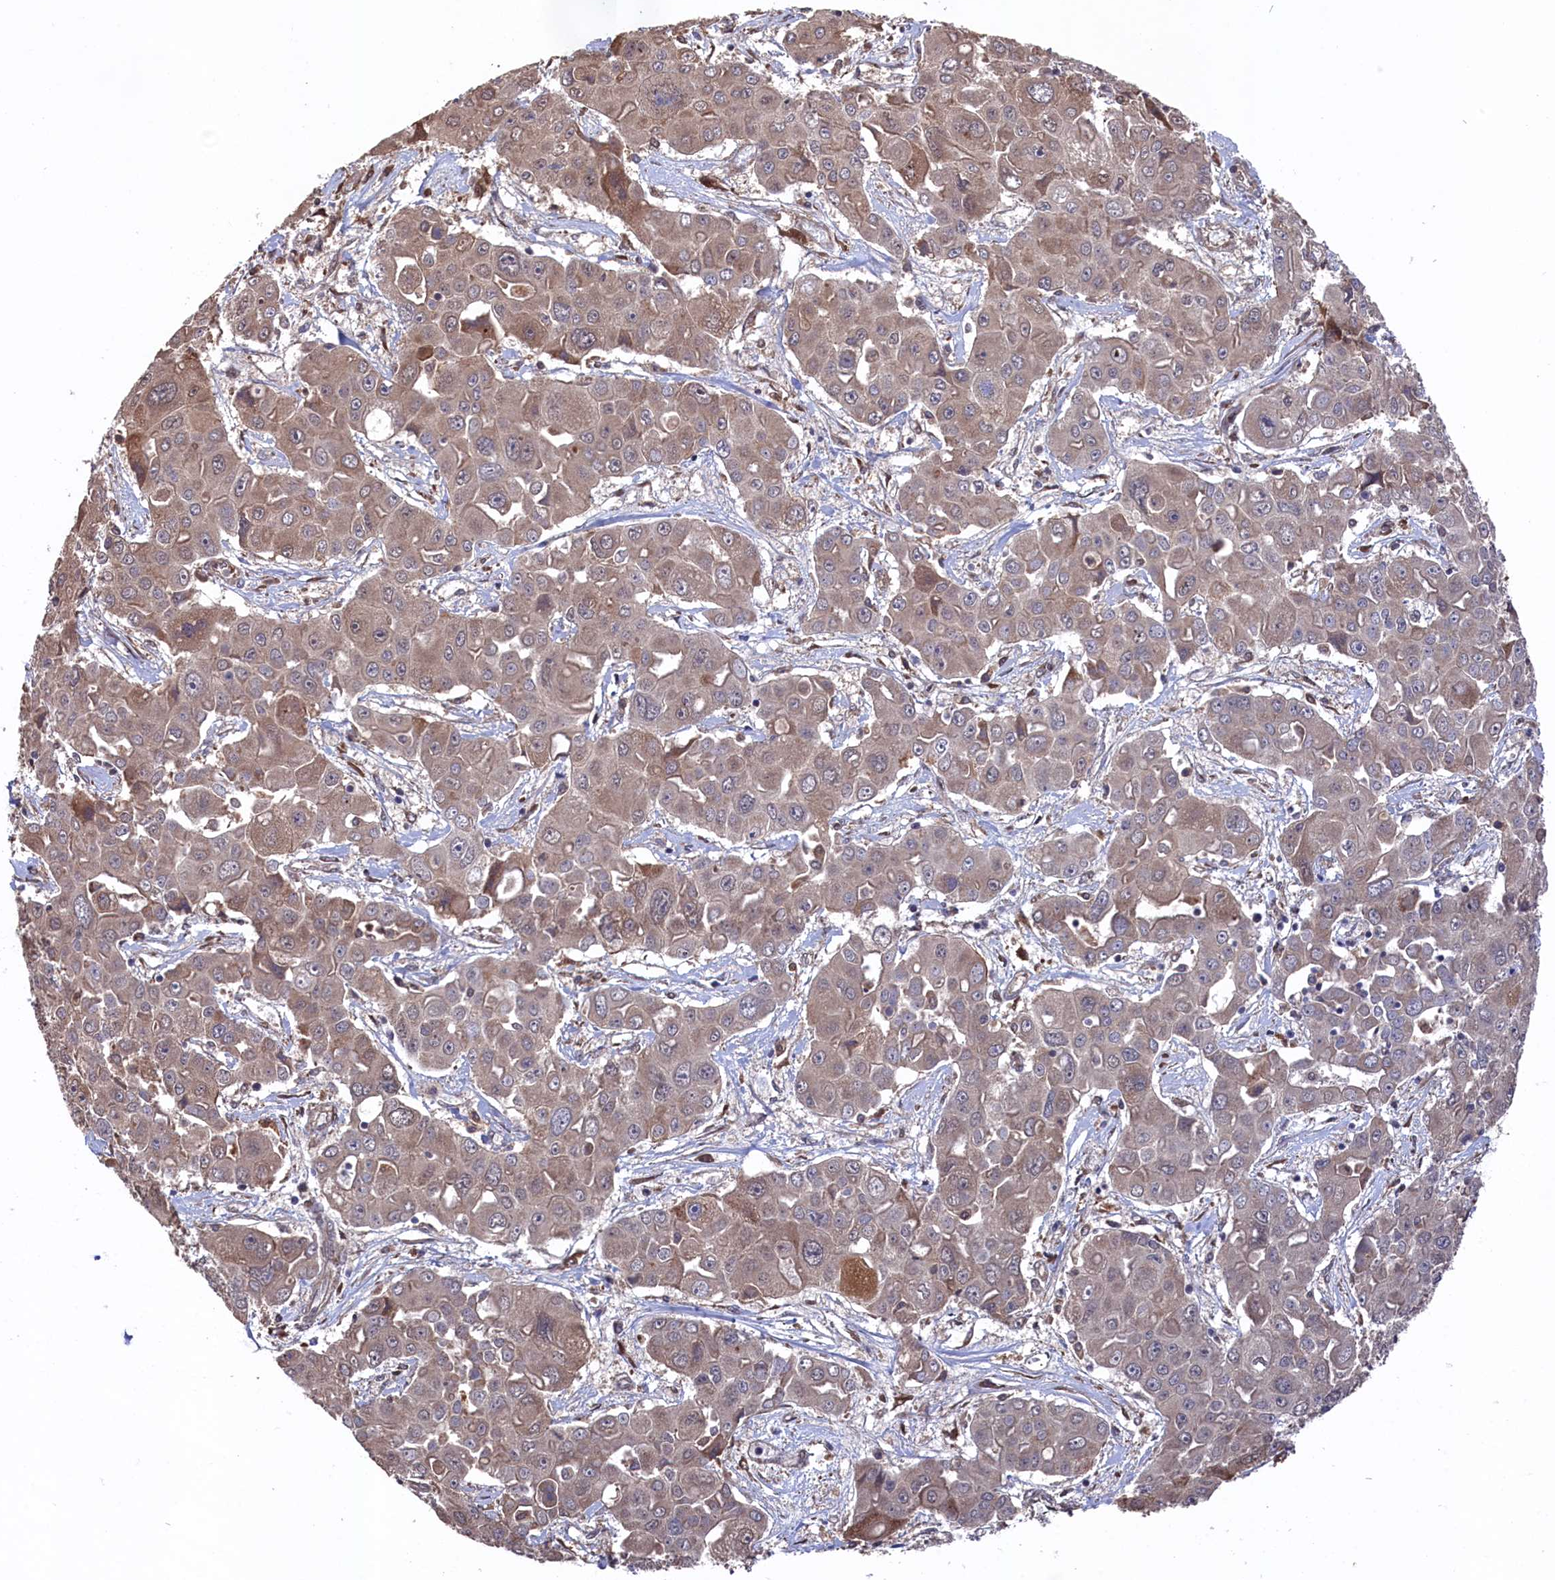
{"staining": {"intensity": "weak", "quantity": ">75%", "location": "cytoplasmic/membranous"}, "tissue": "liver cancer", "cell_type": "Tumor cells", "image_type": "cancer", "snomed": [{"axis": "morphology", "description": "Cholangiocarcinoma"}, {"axis": "topography", "description": "Liver"}], "caption": "Human cholangiocarcinoma (liver) stained with a protein marker exhibits weak staining in tumor cells.", "gene": "SLC12A4", "patient": {"sex": "male", "age": 67}}